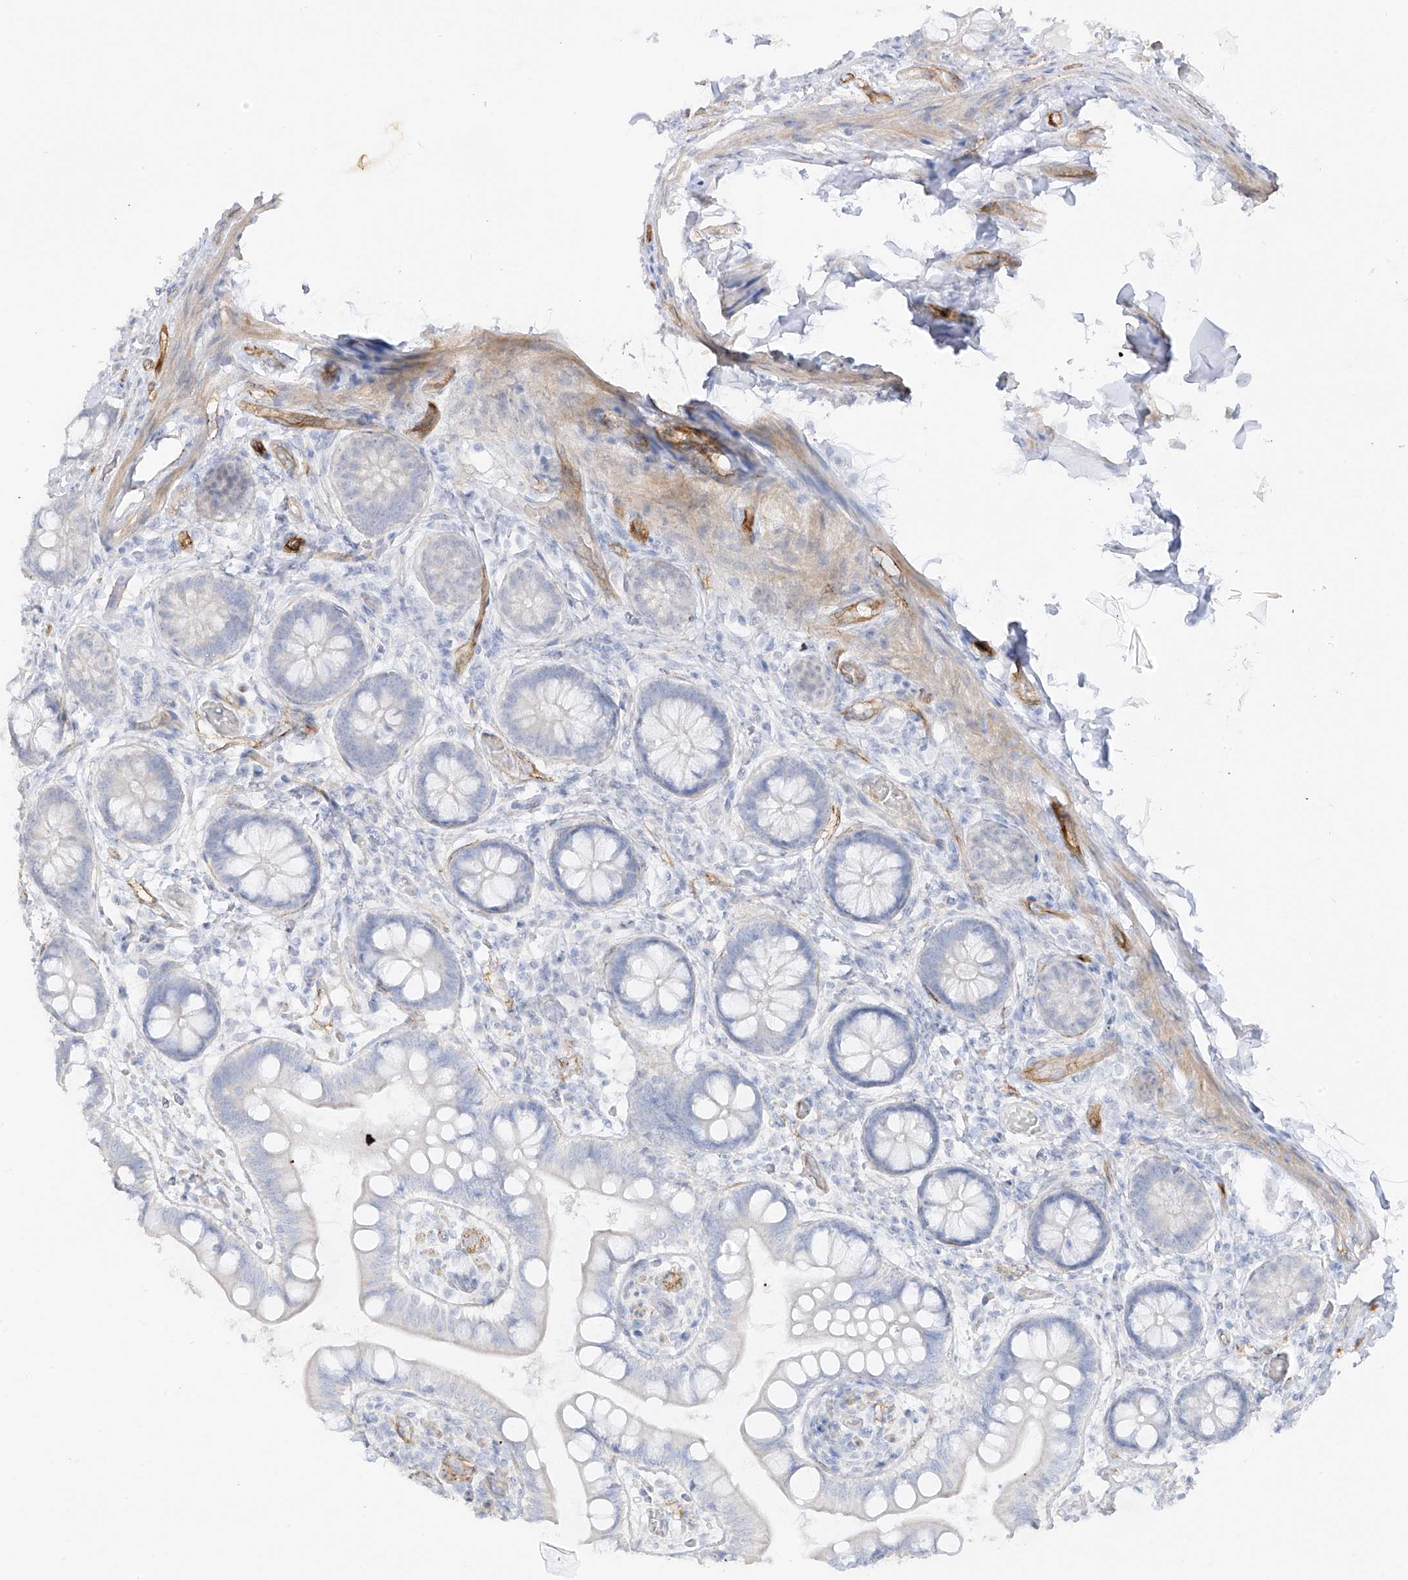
{"staining": {"intensity": "negative", "quantity": "none", "location": "none"}, "tissue": "small intestine", "cell_type": "Glandular cells", "image_type": "normal", "snomed": [{"axis": "morphology", "description": "Normal tissue, NOS"}, {"axis": "topography", "description": "Small intestine"}], "caption": "The micrograph demonstrates no significant staining in glandular cells of small intestine.", "gene": "C11orf87", "patient": {"sex": "male", "age": 52}}